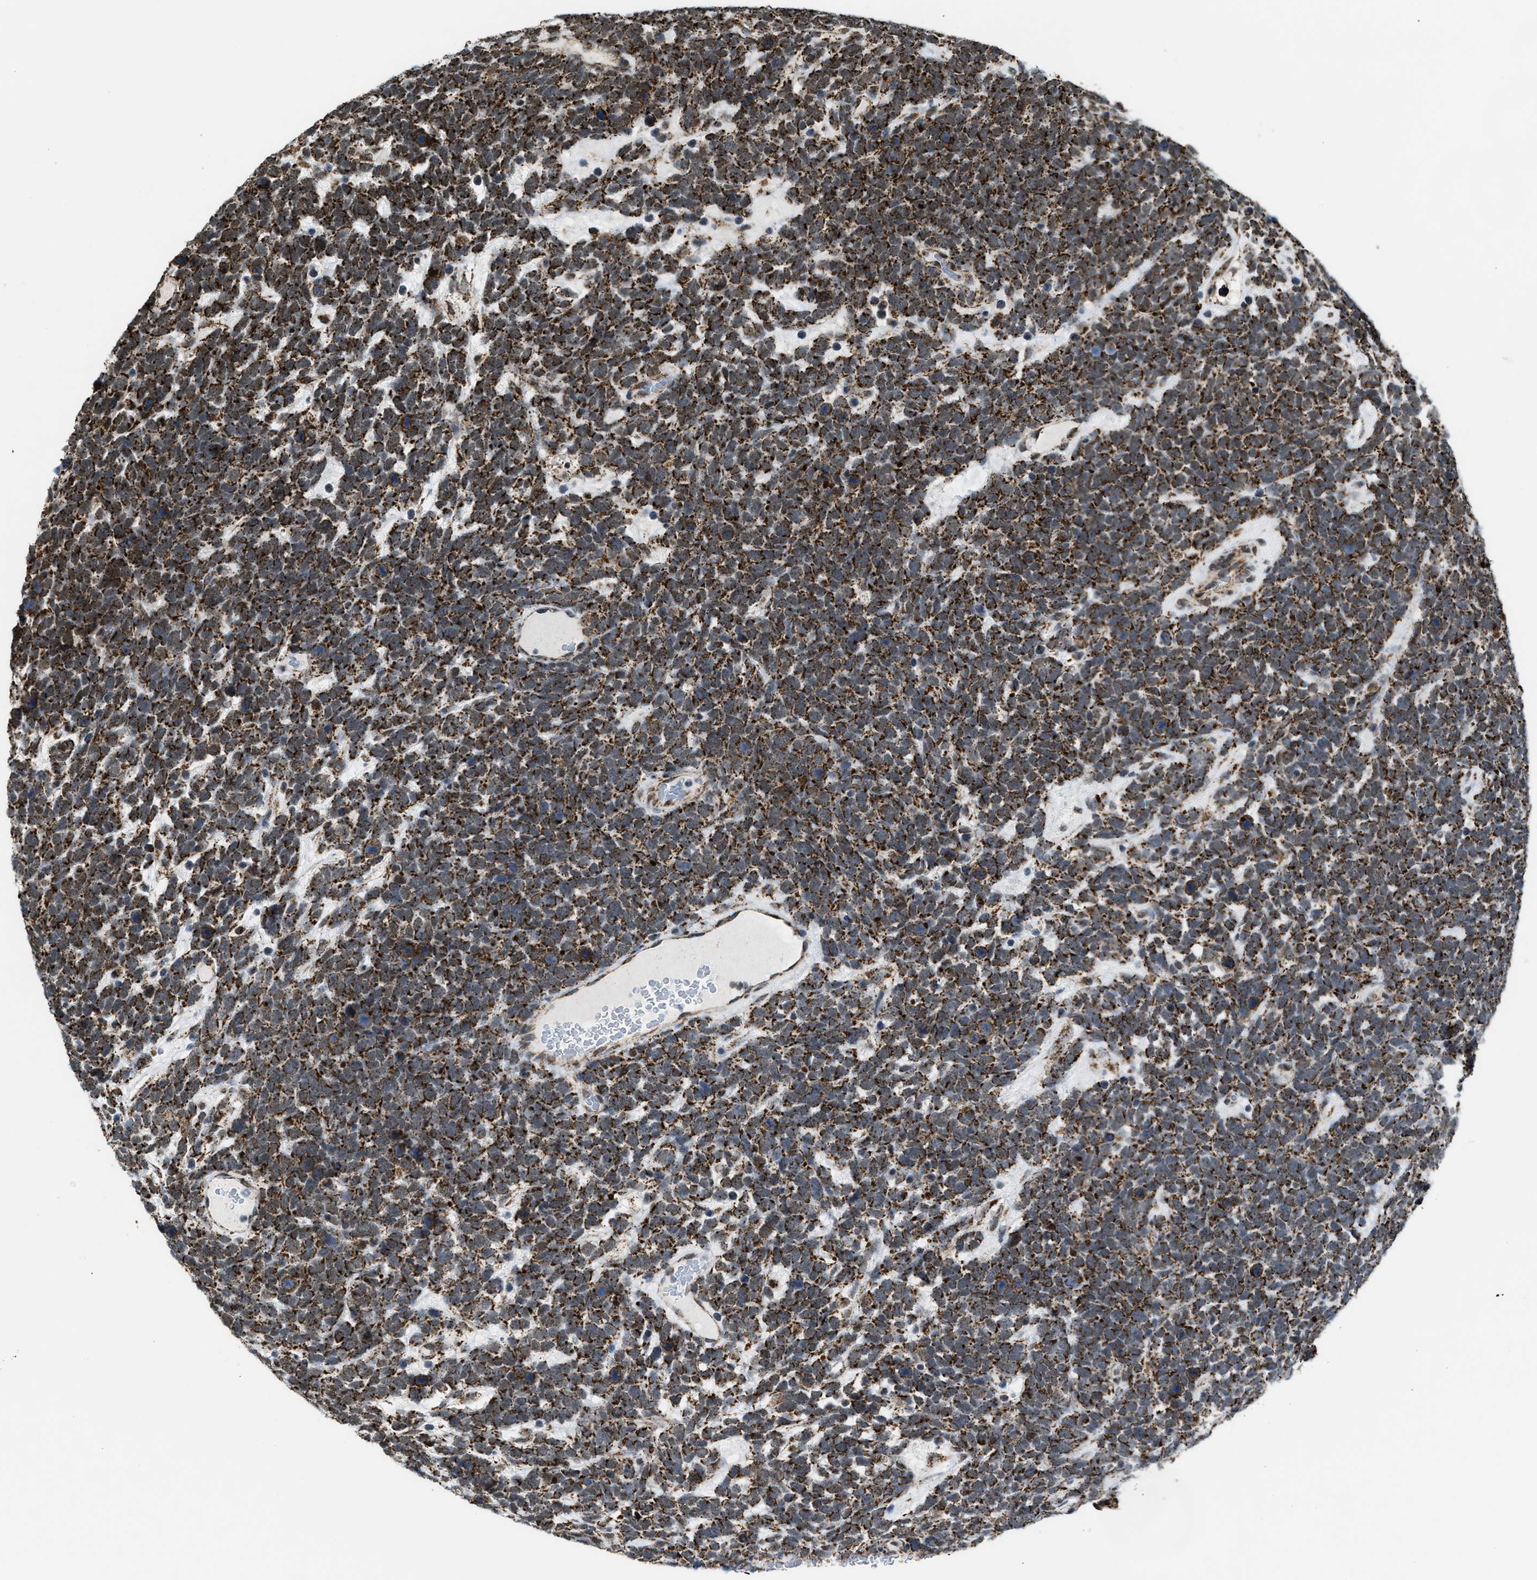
{"staining": {"intensity": "strong", "quantity": ">75%", "location": "cytoplasmic/membranous"}, "tissue": "urothelial cancer", "cell_type": "Tumor cells", "image_type": "cancer", "snomed": [{"axis": "morphology", "description": "Urothelial carcinoma, High grade"}, {"axis": "topography", "description": "Urinary bladder"}], "caption": "Immunohistochemistry (DAB) staining of high-grade urothelial carcinoma reveals strong cytoplasmic/membranous protein expression in about >75% of tumor cells.", "gene": "HIBADH", "patient": {"sex": "female", "age": 82}}